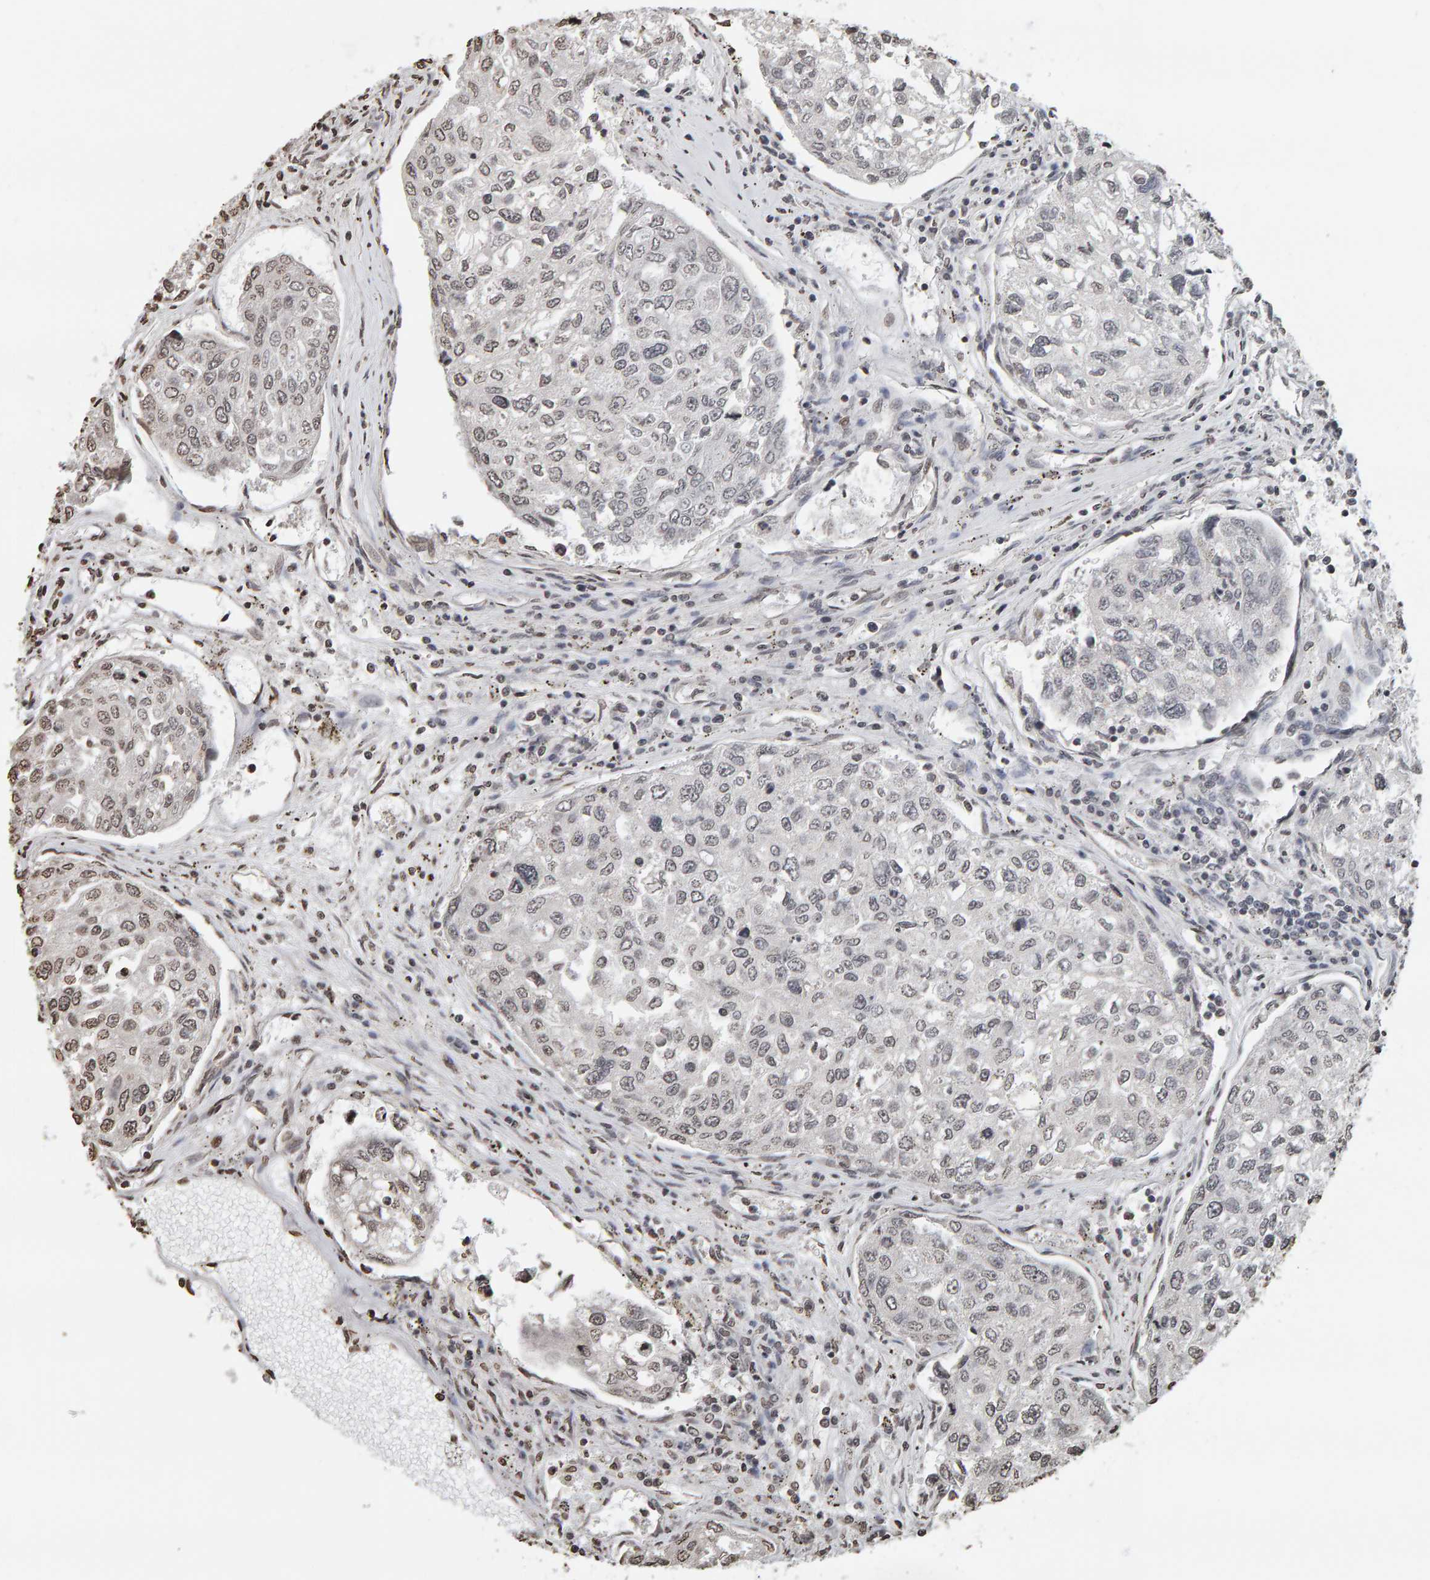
{"staining": {"intensity": "weak", "quantity": "25%-75%", "location": "nuclear"}, "tissue": "urothelial cancer", "cell_type": "Tumor cells", "image_type": "cancer", "snomed": [{"axis": "morphology", "description": "Urothelial carcinoma, High grade"}, {"axis": "topography", "description": "Lymph node"}, {"axis": "topography", "description": "Urinary bladder"}], "caption": "Immunohistochemical staining of human high-grade urothelial carcinoma displays weak nuclear protein expression in about 25%-75% of tumor cells.", "gene": "AFF4", "patient": {"sex": "male", "age": 51}}